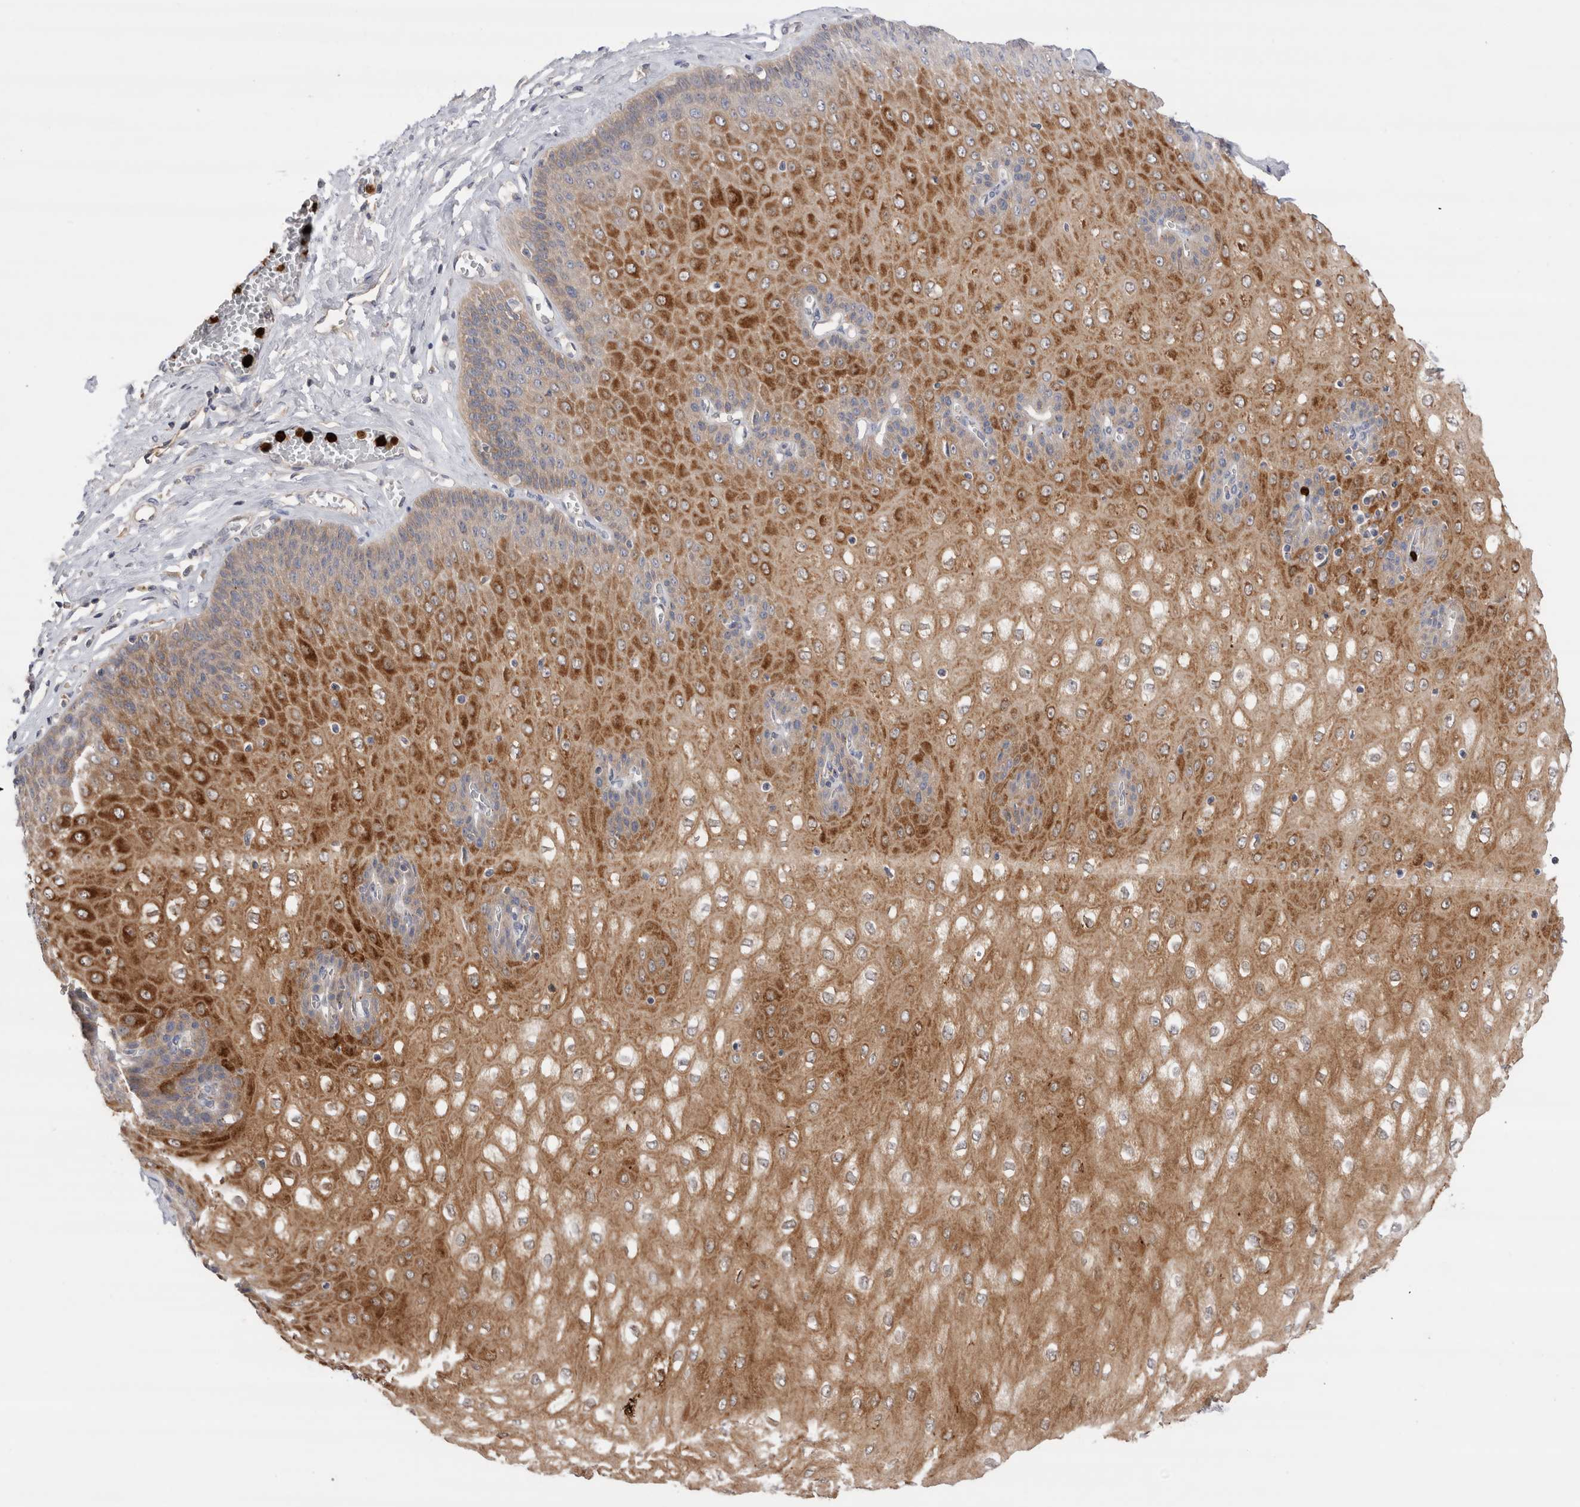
{"staining": {"intensity": "strong", "quantity": "25%-75%", "location": "cytoplasmic/membranous"}, "tissue": "esophagus", "cell_type": "Squamous epithelial cells", "image_type": "normal", "snomed": [{"axis": "morphology", "description": "Normal tissue, NOS"}, {"axis": "topography", "description": "Esophagus"}], "caption": "Protein expression analysis of benign esophagus demonstrates strong cytoplasmic/membranous positivity in about 25%-75% of squamous epithelial cells.", "gene": "NXT2", "patient": {"sex": "male", "age": 60}}